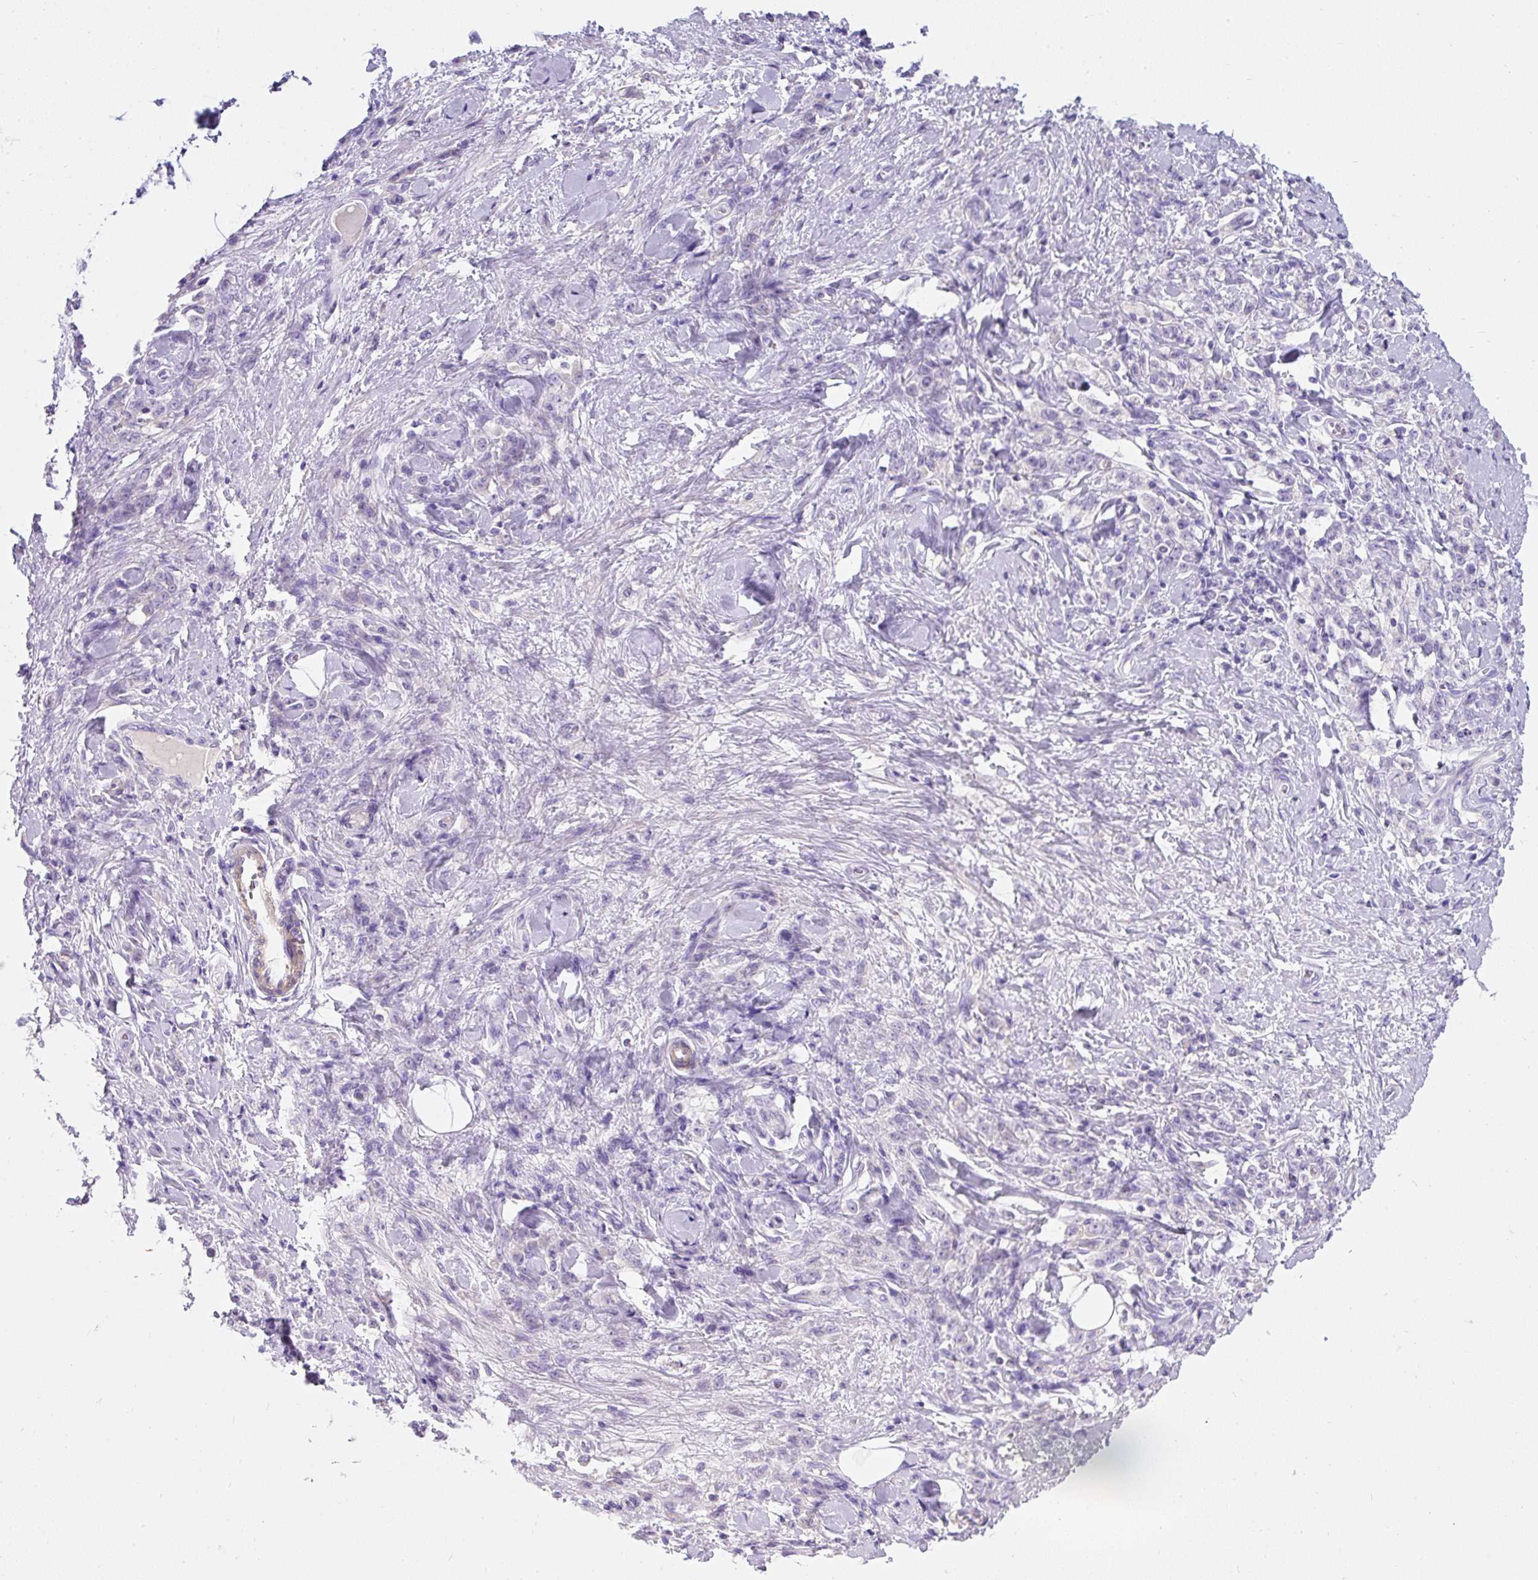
{"staining": {"intensity": "negative", "quantity": "none", "location": "none"}, "tissue": "stomach cancer", "cell_type": "Tumor cells", "image_type": "cancer", "snomed": [{"axis": "morphology", "description": "Normal tissue, NOS"}, {"axis": "morphology", "description": "Adenocarcinoma, NOS"}, {"axis": "topography", "description": "Stomach"}], "caption": "High power microscopy image of an IHC histopathology image of stomach cancer (adenocarcinoma), revealing no significant staining in tumor cells. Brightfield microscopy of IHC stained with DAB (brown) and hematoxylin (blue), captured at high magnification.", "gene": "SUSD5", "patient": {"sex": "male", "age": 82}}